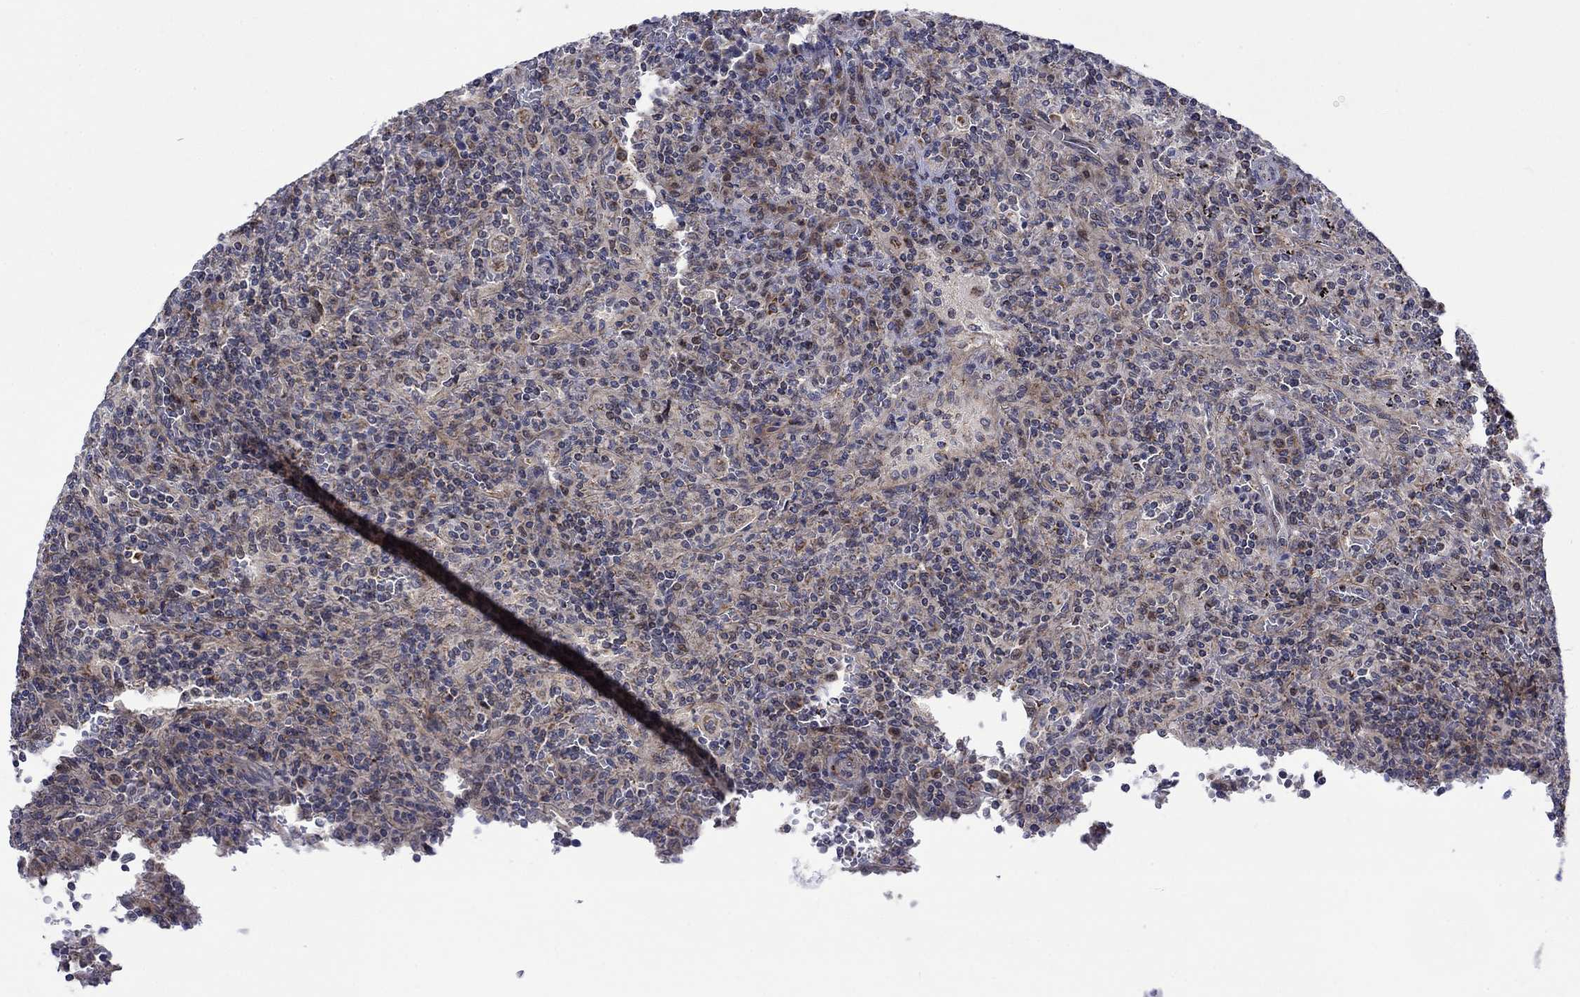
{"staining": {"intensity": "negative", "quantity": "none", "location": "none"}, "tissue": "lymphoma", "cell_type": "Tumor cells", "image_type": "cancer", "snomed": [{"axis": "morphology", "description": "Malignant lymphoma, non-Hodgkin's type, Low grade"}, {"axis": "topography", "description": "Spleen"}], "caption": "The immunohistochemistry (IHC) histopathology image has no significant staining in tumor cells of malignant lymphoma, non-Hodgkin's type (low-grade) tissue.", "gene": "SLC35F2", "patient": {"sex": "male", "age": 62}}